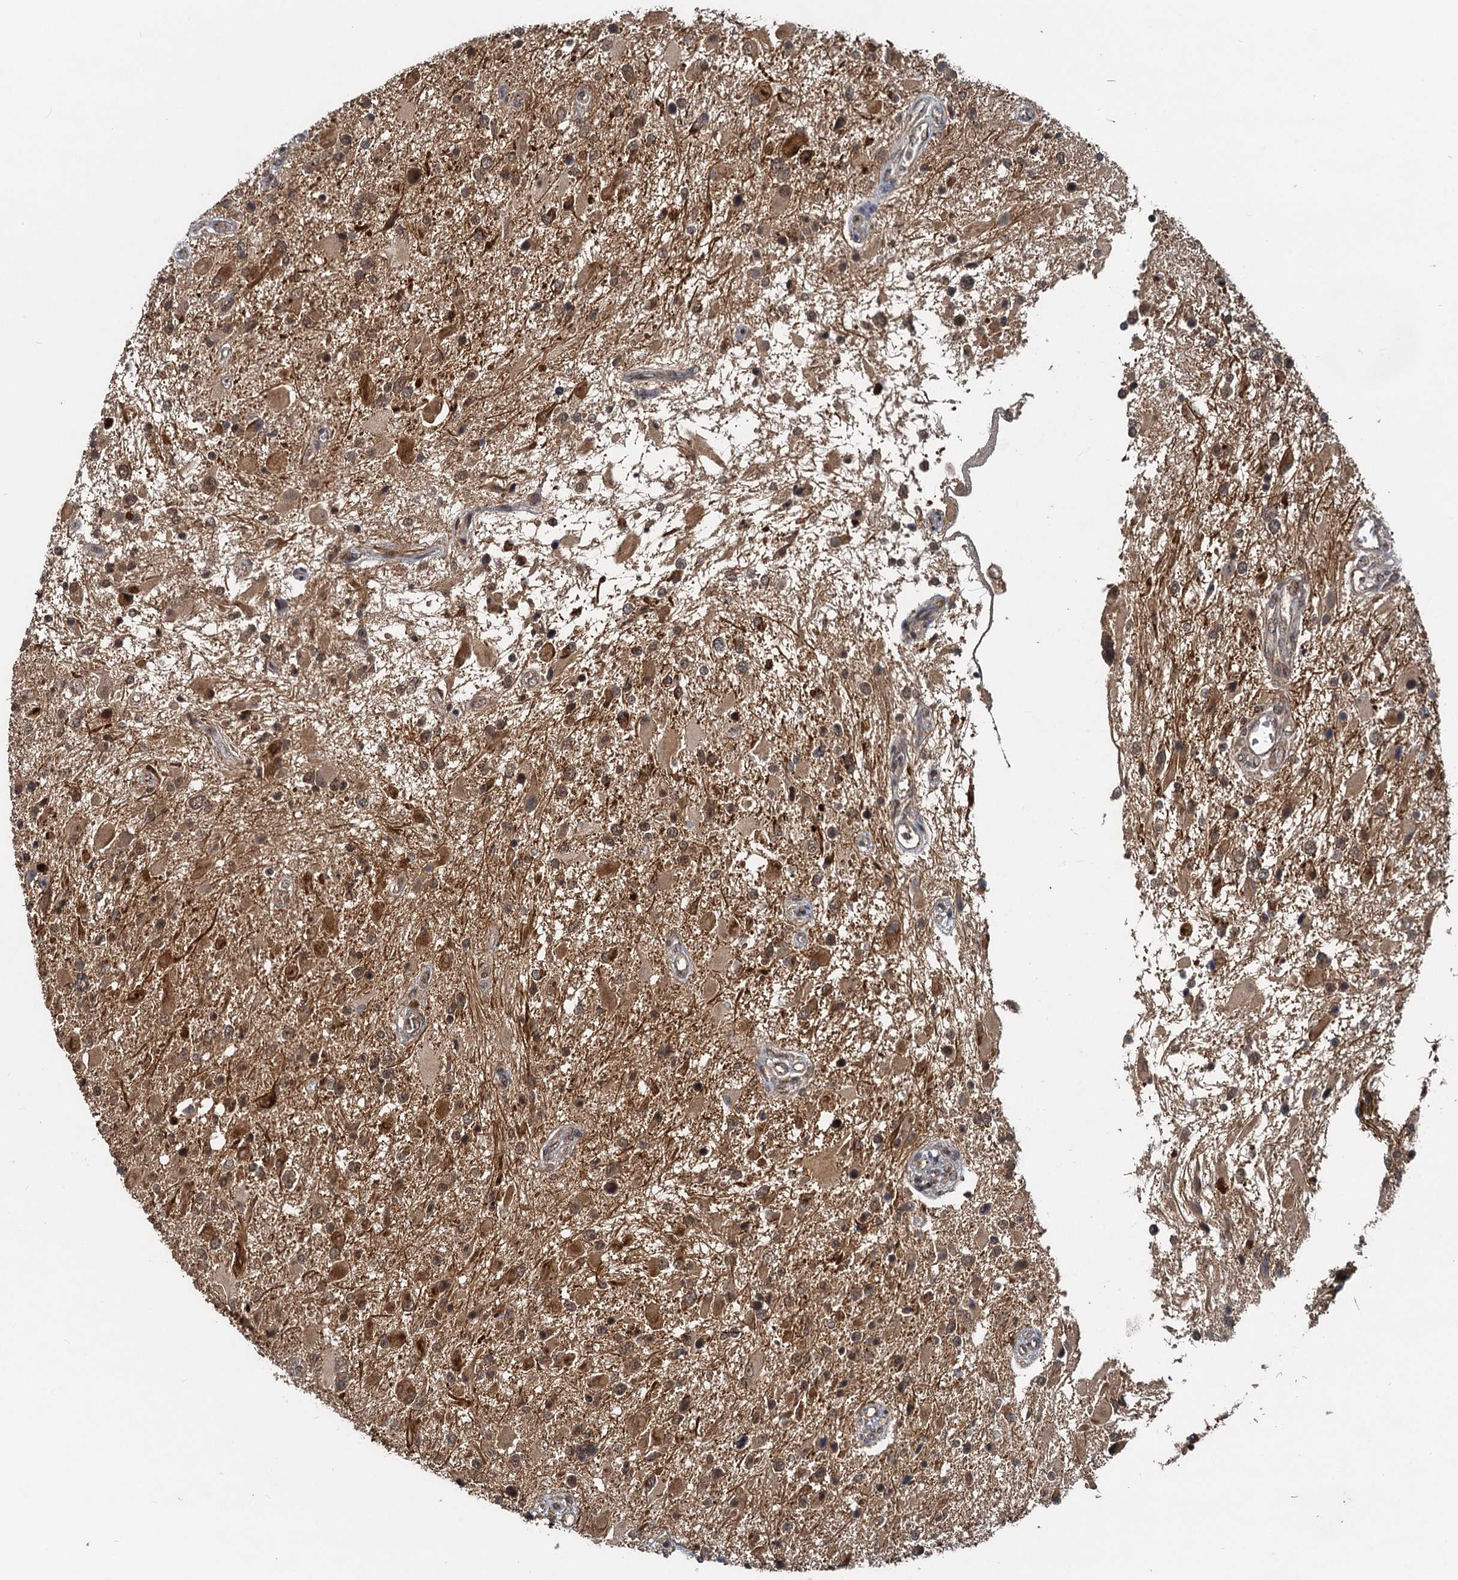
{"staining": {"intensity": "moderate", "quantity": ">75%", "location": "cytoplasmic/membranous"}, "tissue": "glioma", "cell_type": "Tumor cells", "image_type": "cancer", "snomed": [{"axis": "morphology", "description": "Glioma, malignant, High grade"}, {"axis": "topography", "description": "Brain"}], "caption": "A brown stain labels moderate cytoplasmic/membranous positivity of a protein in malignant high-grade glioma tumor cells.", "gene": "RITA1", "patient": {"sex": "male", "age": 53}}